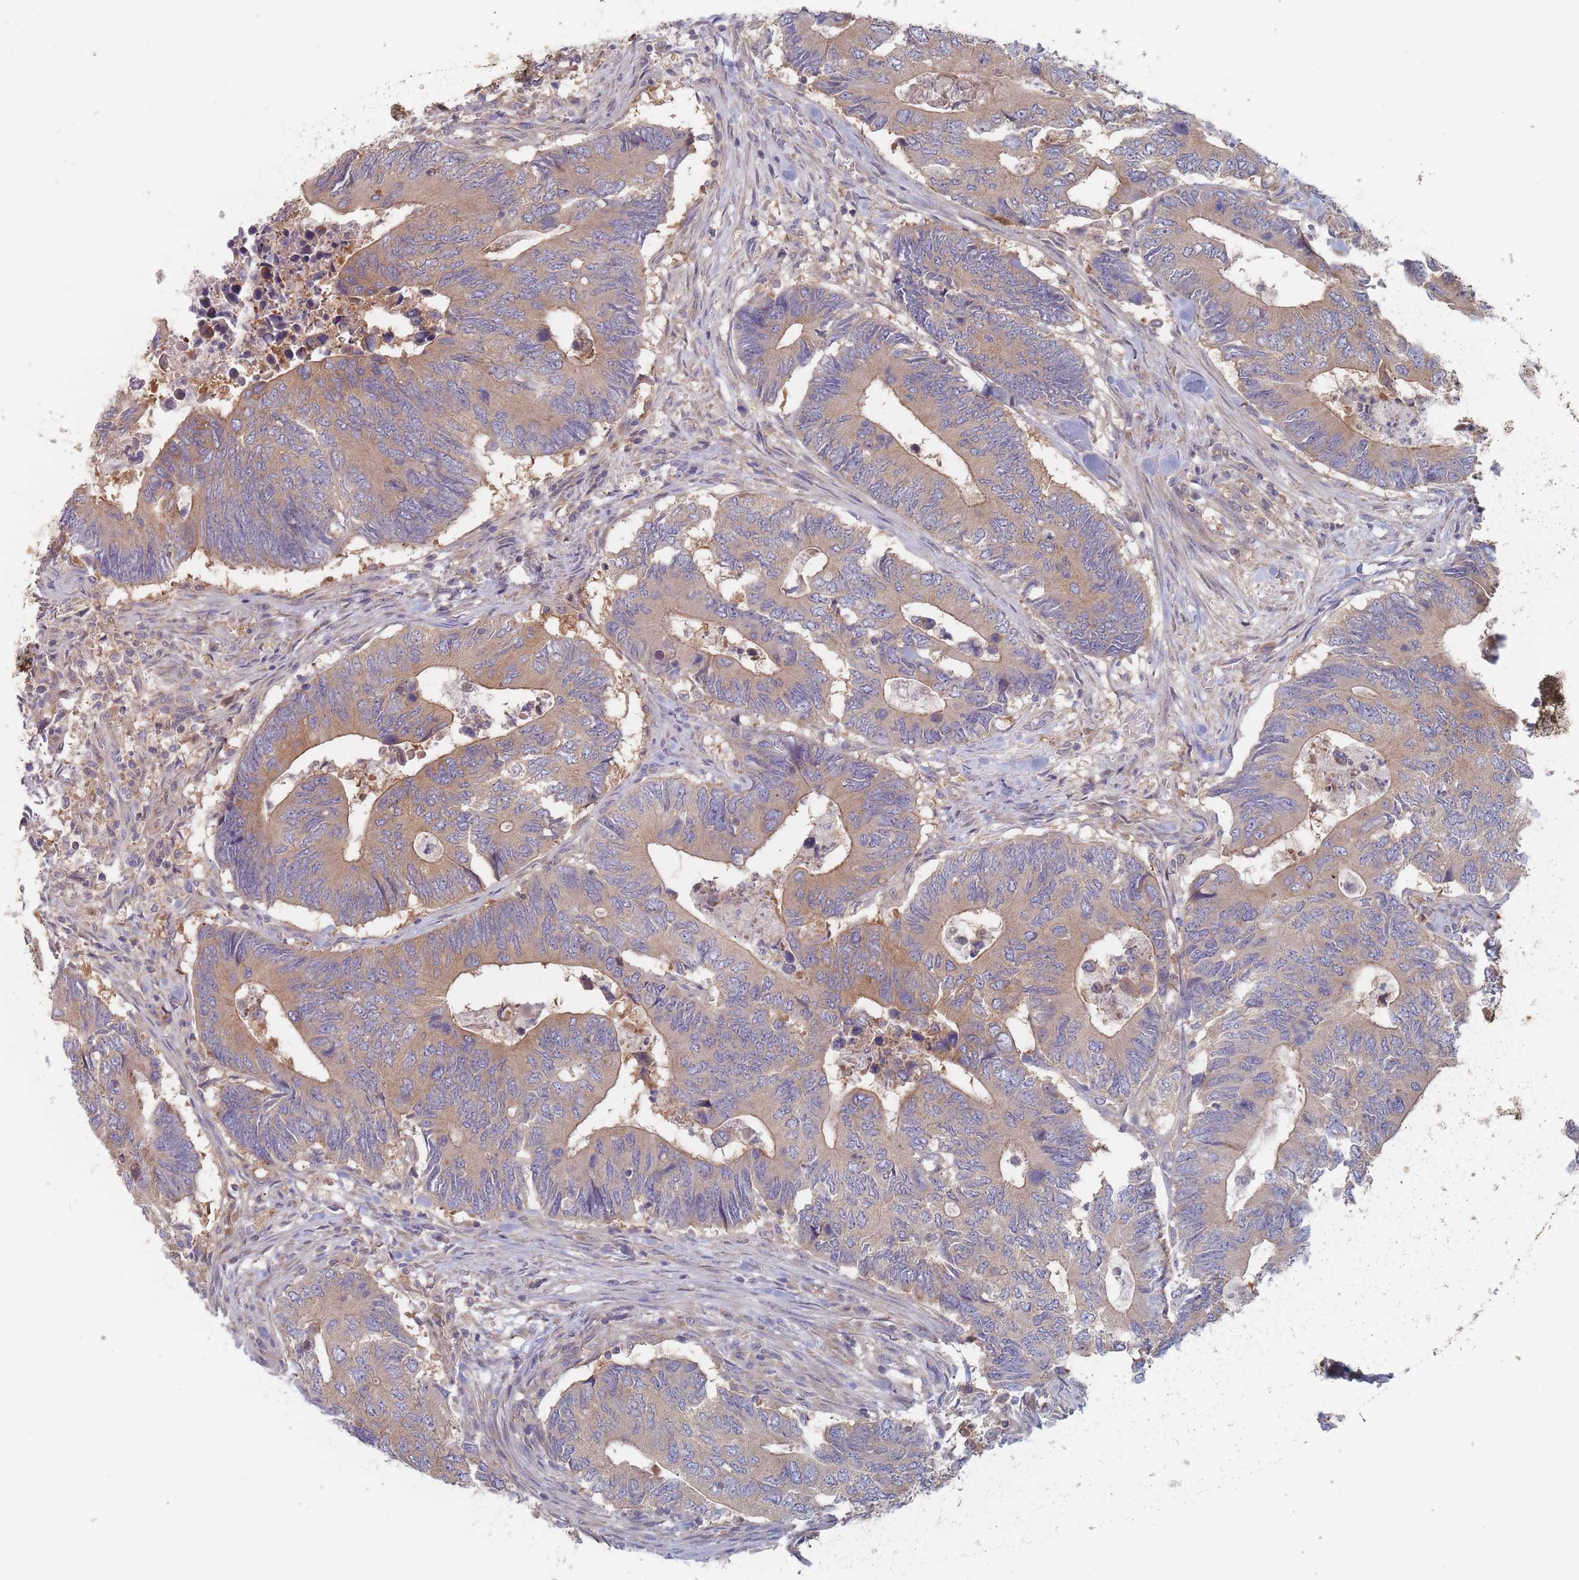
{"staining": {"intensity": "moderate", "quantity": "25%-75%", "location": "cytoplasmic/membranous"}, "tissue": "colorectal cancer", "cell_type": "Tumor cells", "image_type": "cancer", "snomed": [{"axis": "morphology", "description": "Adenocarcinoma, NOS"}, {"axis": "topography", "description": "Colon"}], "caption": "IHC image of colorectal cancer stained for a protein (brown), which shows medium levels of moderate cytoplasmic/membranous expression in about 25%-75% of tumor cells.", "gene": "EFCC1", "patient": {"sex": "male", "age": 87}}